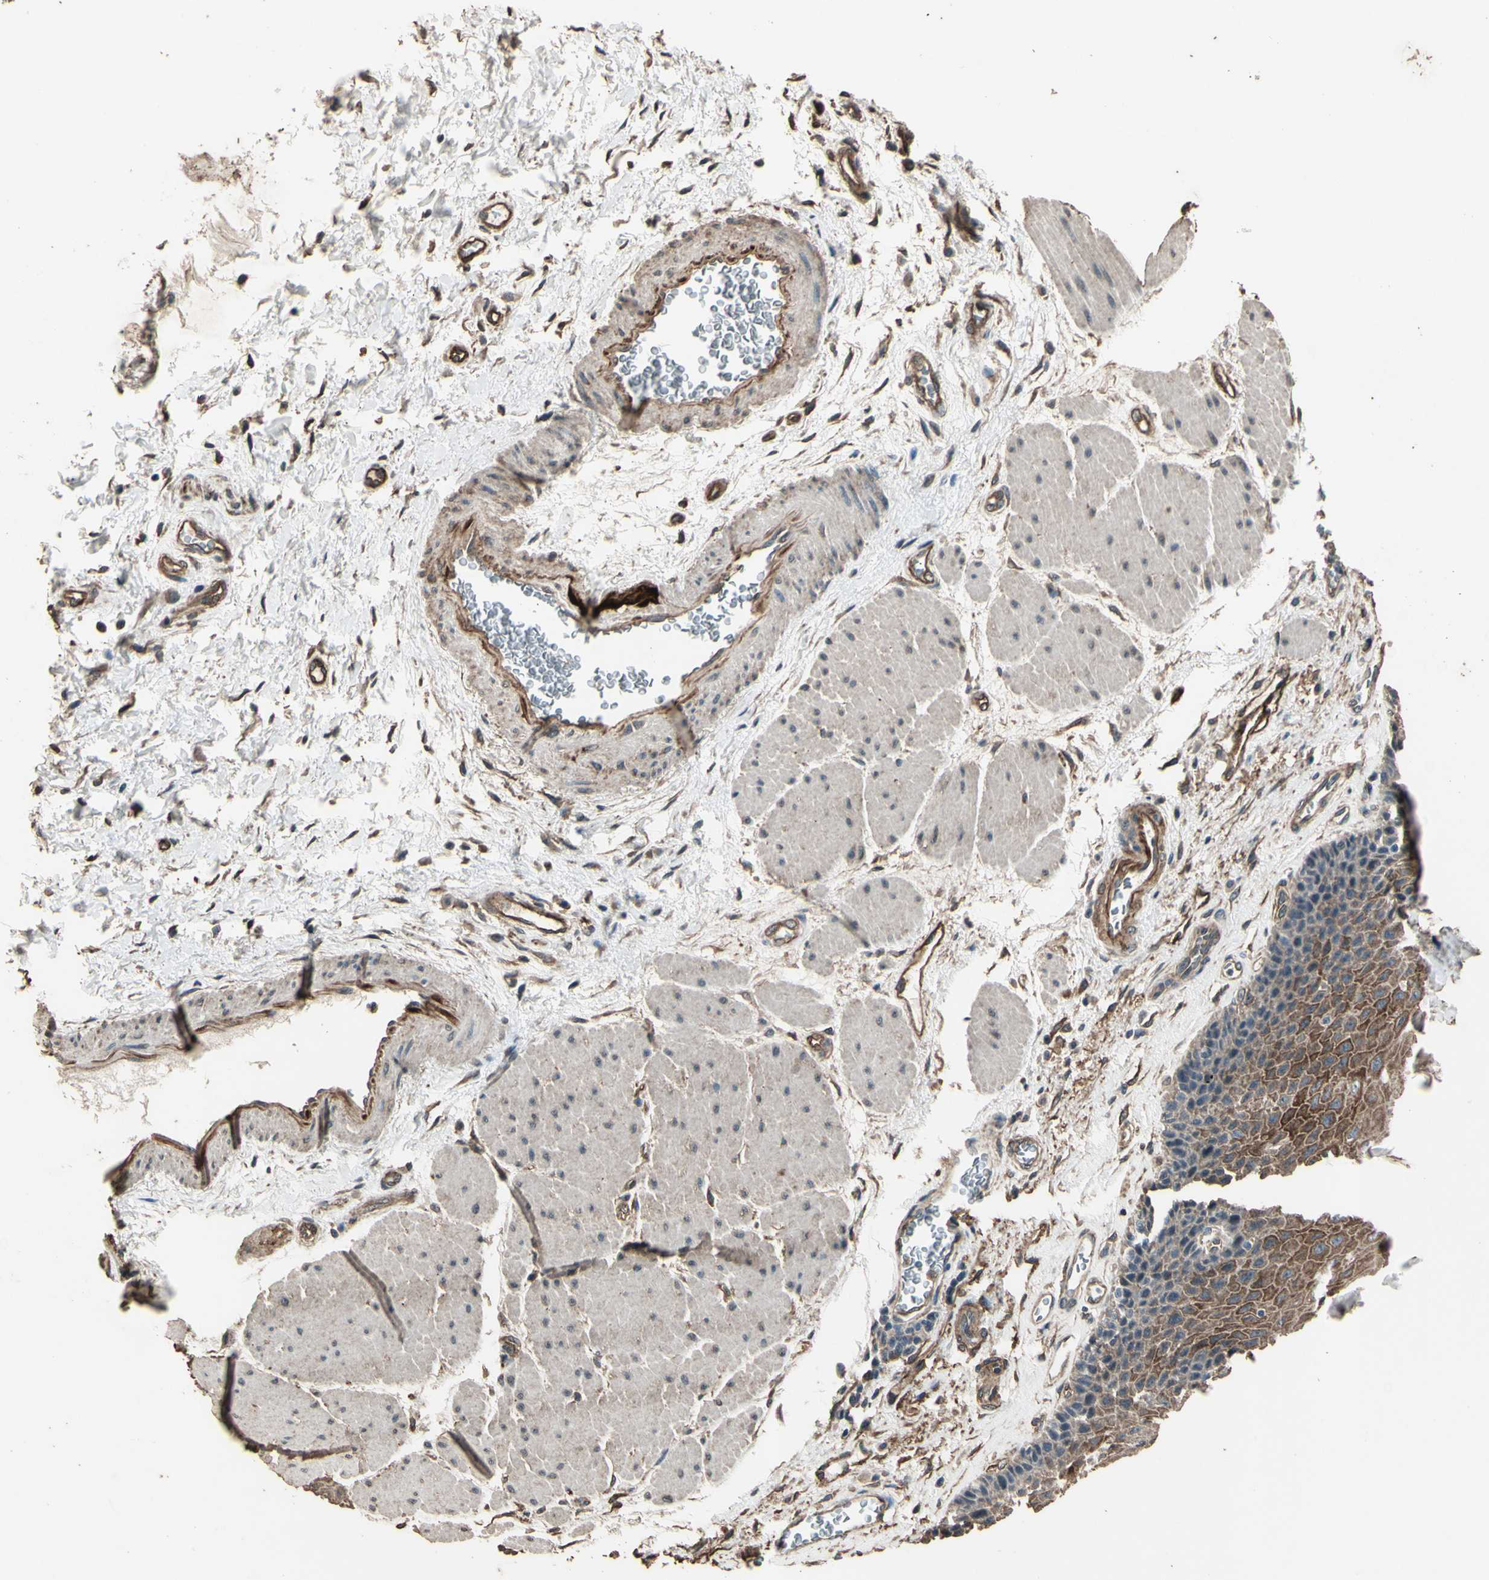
{"staining": {"intensity": "moderate", "quantity": ">75%", "location": "cytoplasmic/membranous"}, "tissue": "esophagus", "cell_type": "Squamous epithelial cells", "image_type": "normal", "snomed": [{"axis": "morphology", "description": "Normal tissue, NOS"}, {"axis": "topography", "description": "Esophagus"}], "caption": "A medium amount of moderate cytoplasmic/membranous positivity is present in approximately >75% of squamous epithelial cells in benign esophagus.", "gene": "TSPO", "patient": {"sex": "female", "age": 72}}